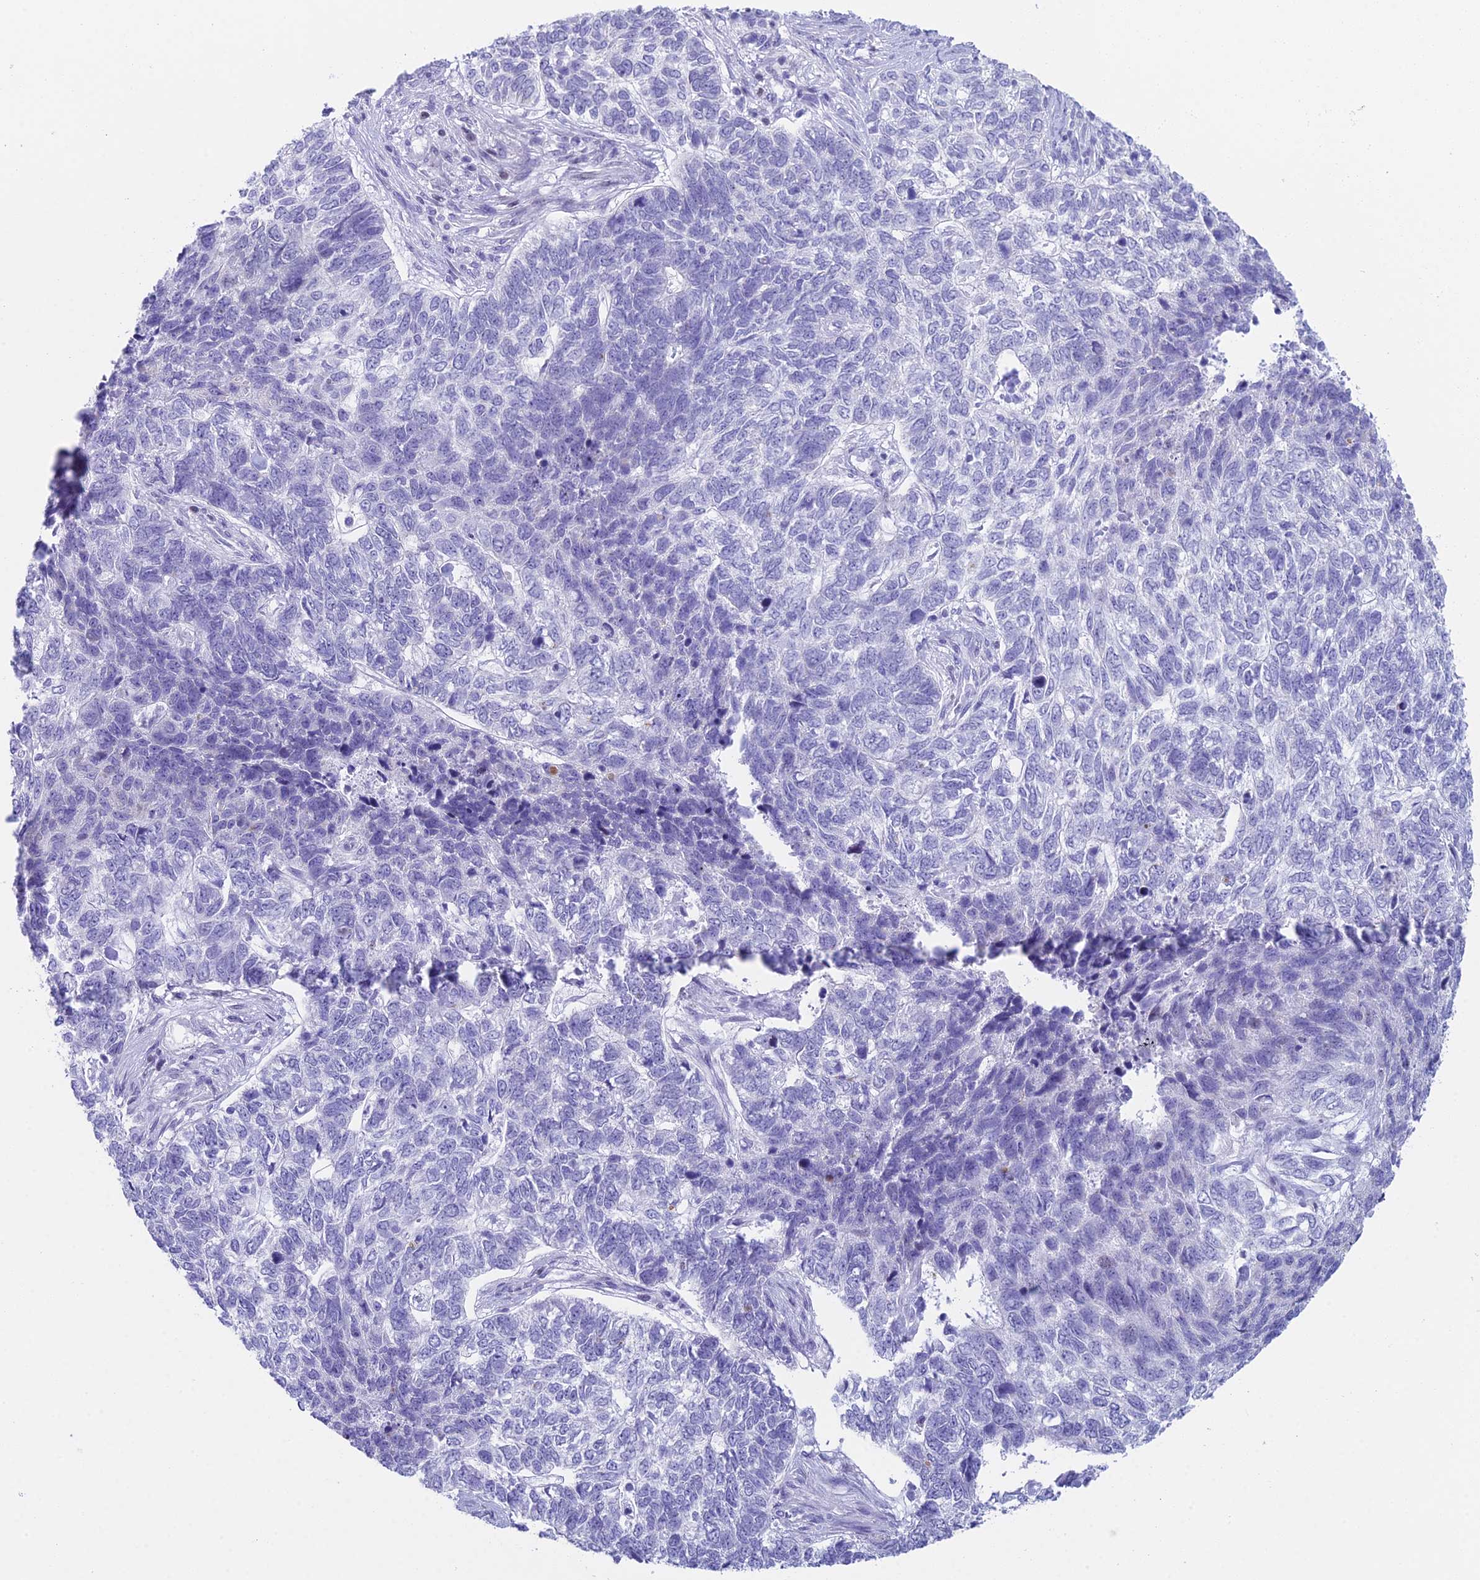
{"staining": {"intensity": "negative", "quantity": "none", "location": "none"}, "tissue": "skin cancer", "cell_type": "Tumor cells", "image_type": "cancer", "snomed": [{"axis": "morphology", "description": "Basal cell carcinoma"}, {"axis": "topography", "description": "Skin"}], "caption": "Tumor cells are negative for brown protein staining in skin basal cell carcinoma.", "gene": "CC2D2A", "patient": {"sex": "female", "age": 65}}